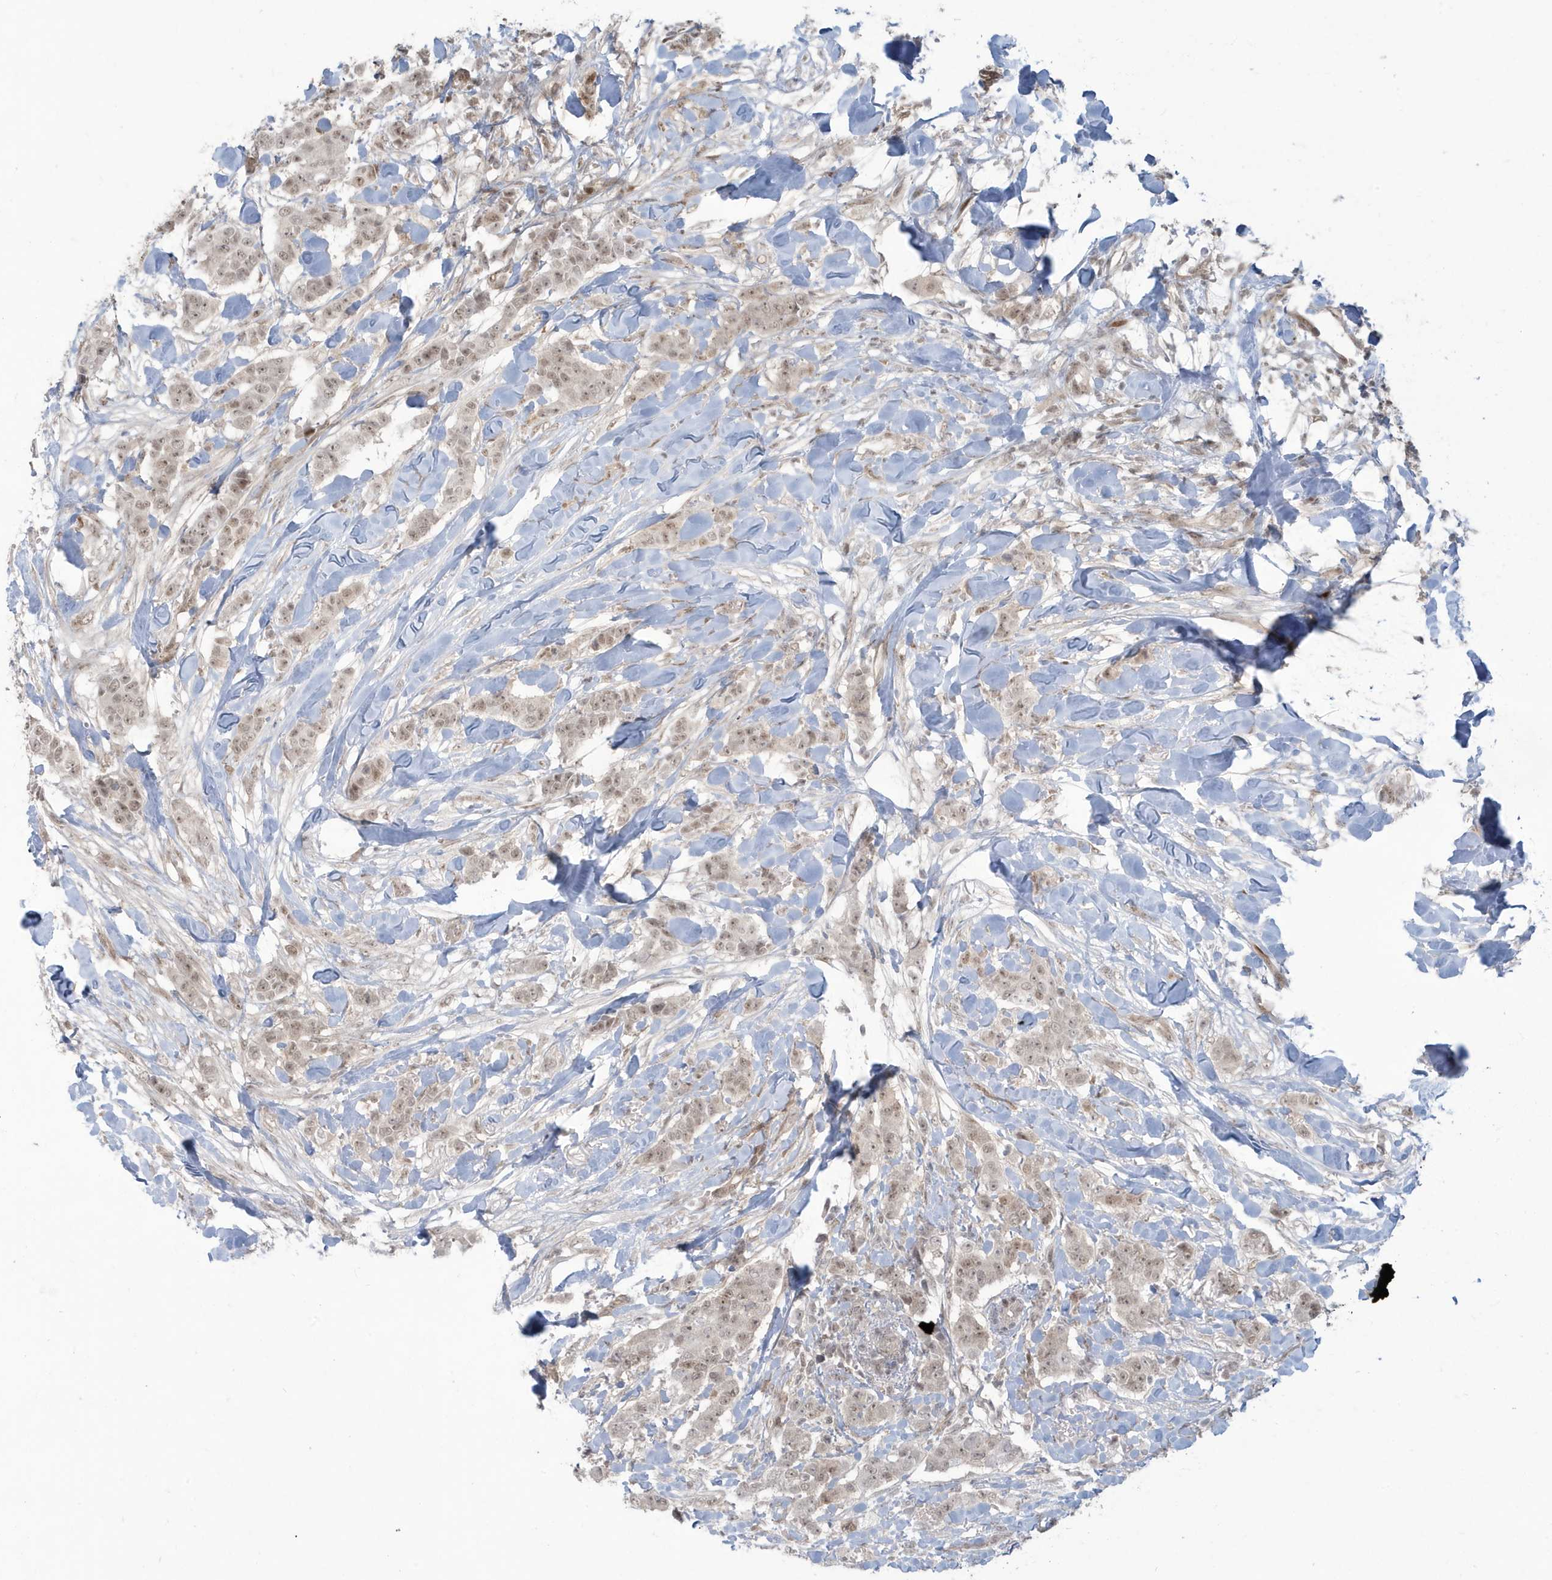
{"staining": {"intensity": "weak", "quantity": ">75%", "location": "cytoplasmic/membranous,nuclear"}, "tissue": "breast cancer", "cell_type": "Tumor cells", "image_type": "cancer", "snomed": [{"axis": "morphology", "description": "Duct carcinoma"}, {"axis": "topography", "description": "Breast"}], "caption": "Approximately >75% of tumor cells in breast cancer (invasive ductal carcinoma) exhibit weak cytoplasmic/membranous and nuclear protein expression as visualized by brown immunohistochemical staining.", "gene": "C1orf52", "patient": {"sex": "female", "age": 40}}